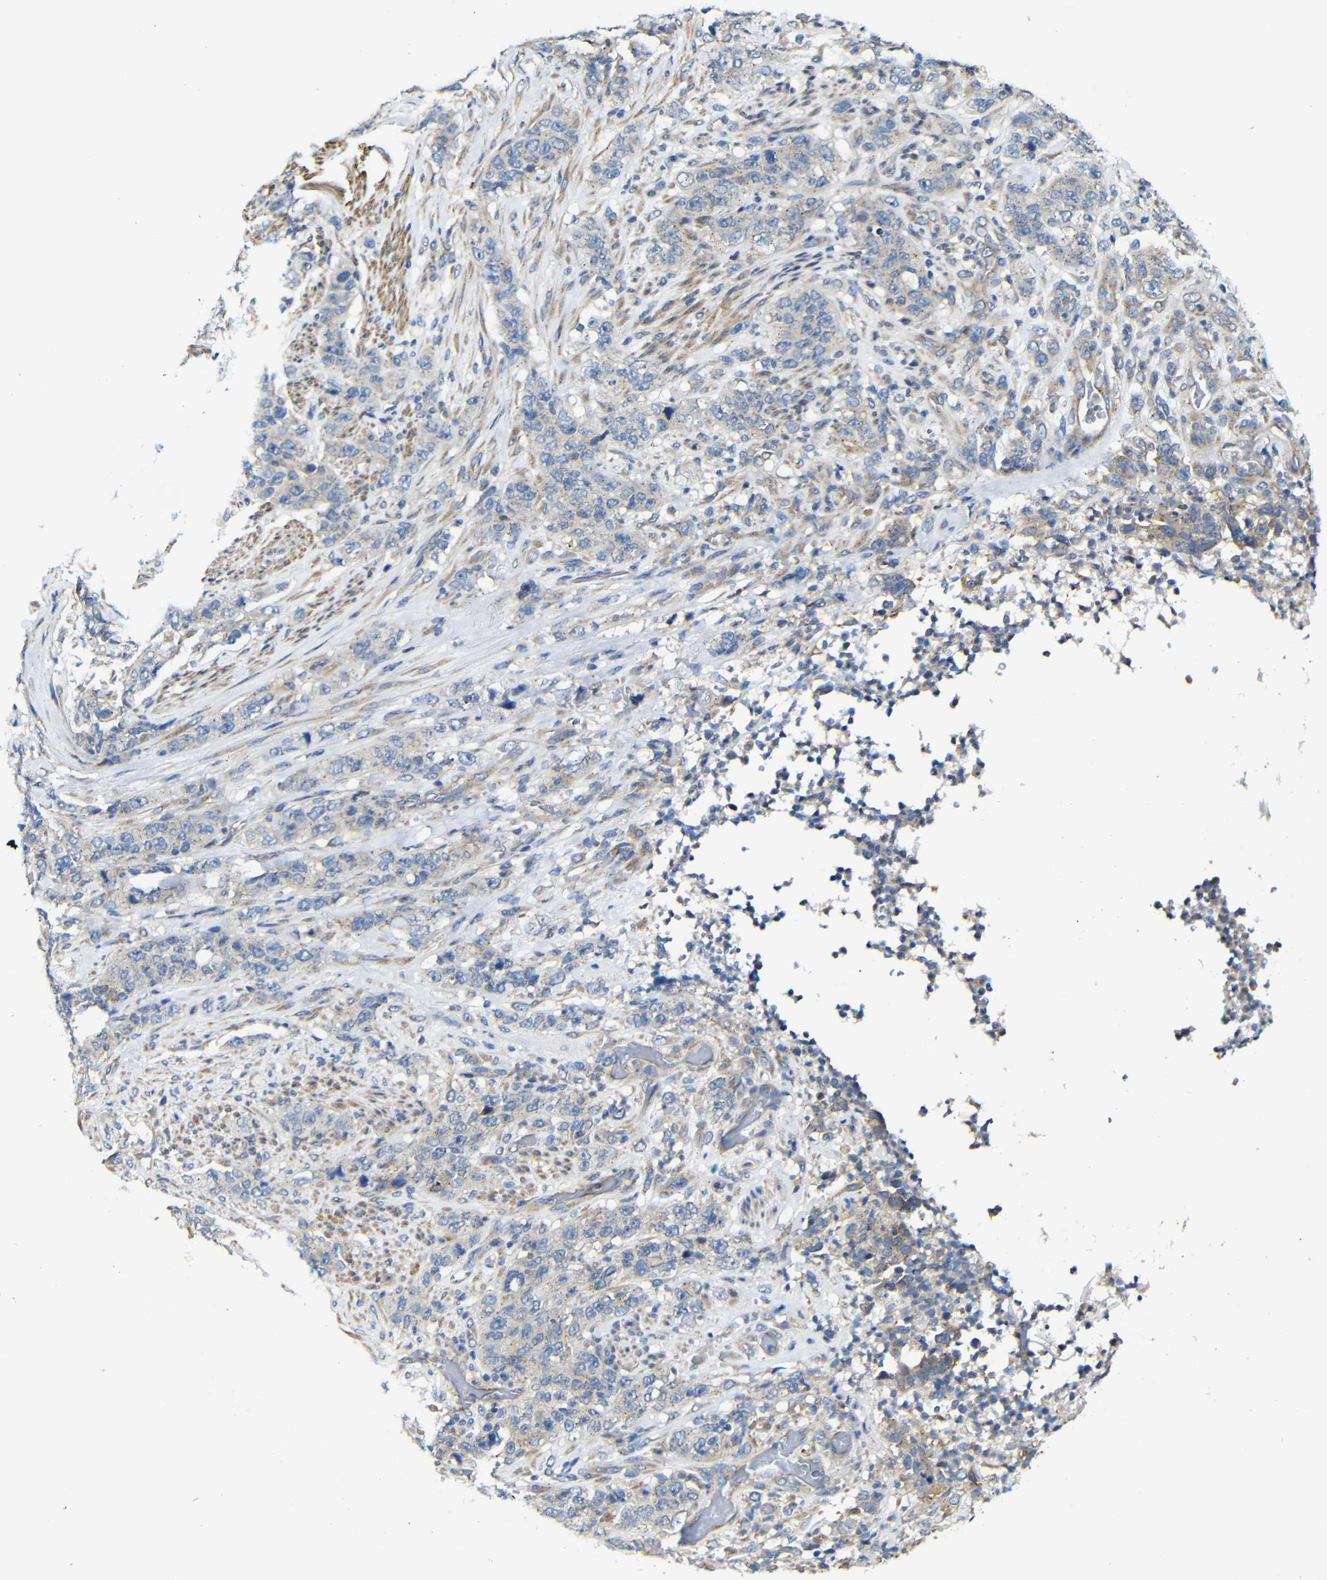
{"staining": {"intensity": "negative", "quantity": "none", "location": "none"}, "tissue": "stomach cancer", "cell_type": "Tumor cells", "image_type": "cancer", "snomed": [{"axis": "morphology", "description": "Adenocarcinoma, NOS"}, {"axis": "topography", "description": "Stomach"}], "caption": "A micrograph of stomach cancer stained for a protein exhibits no brown staining in tumor cells.", "gene": "DDRGK1", "patient": {"sex": "male", "age": 48}}